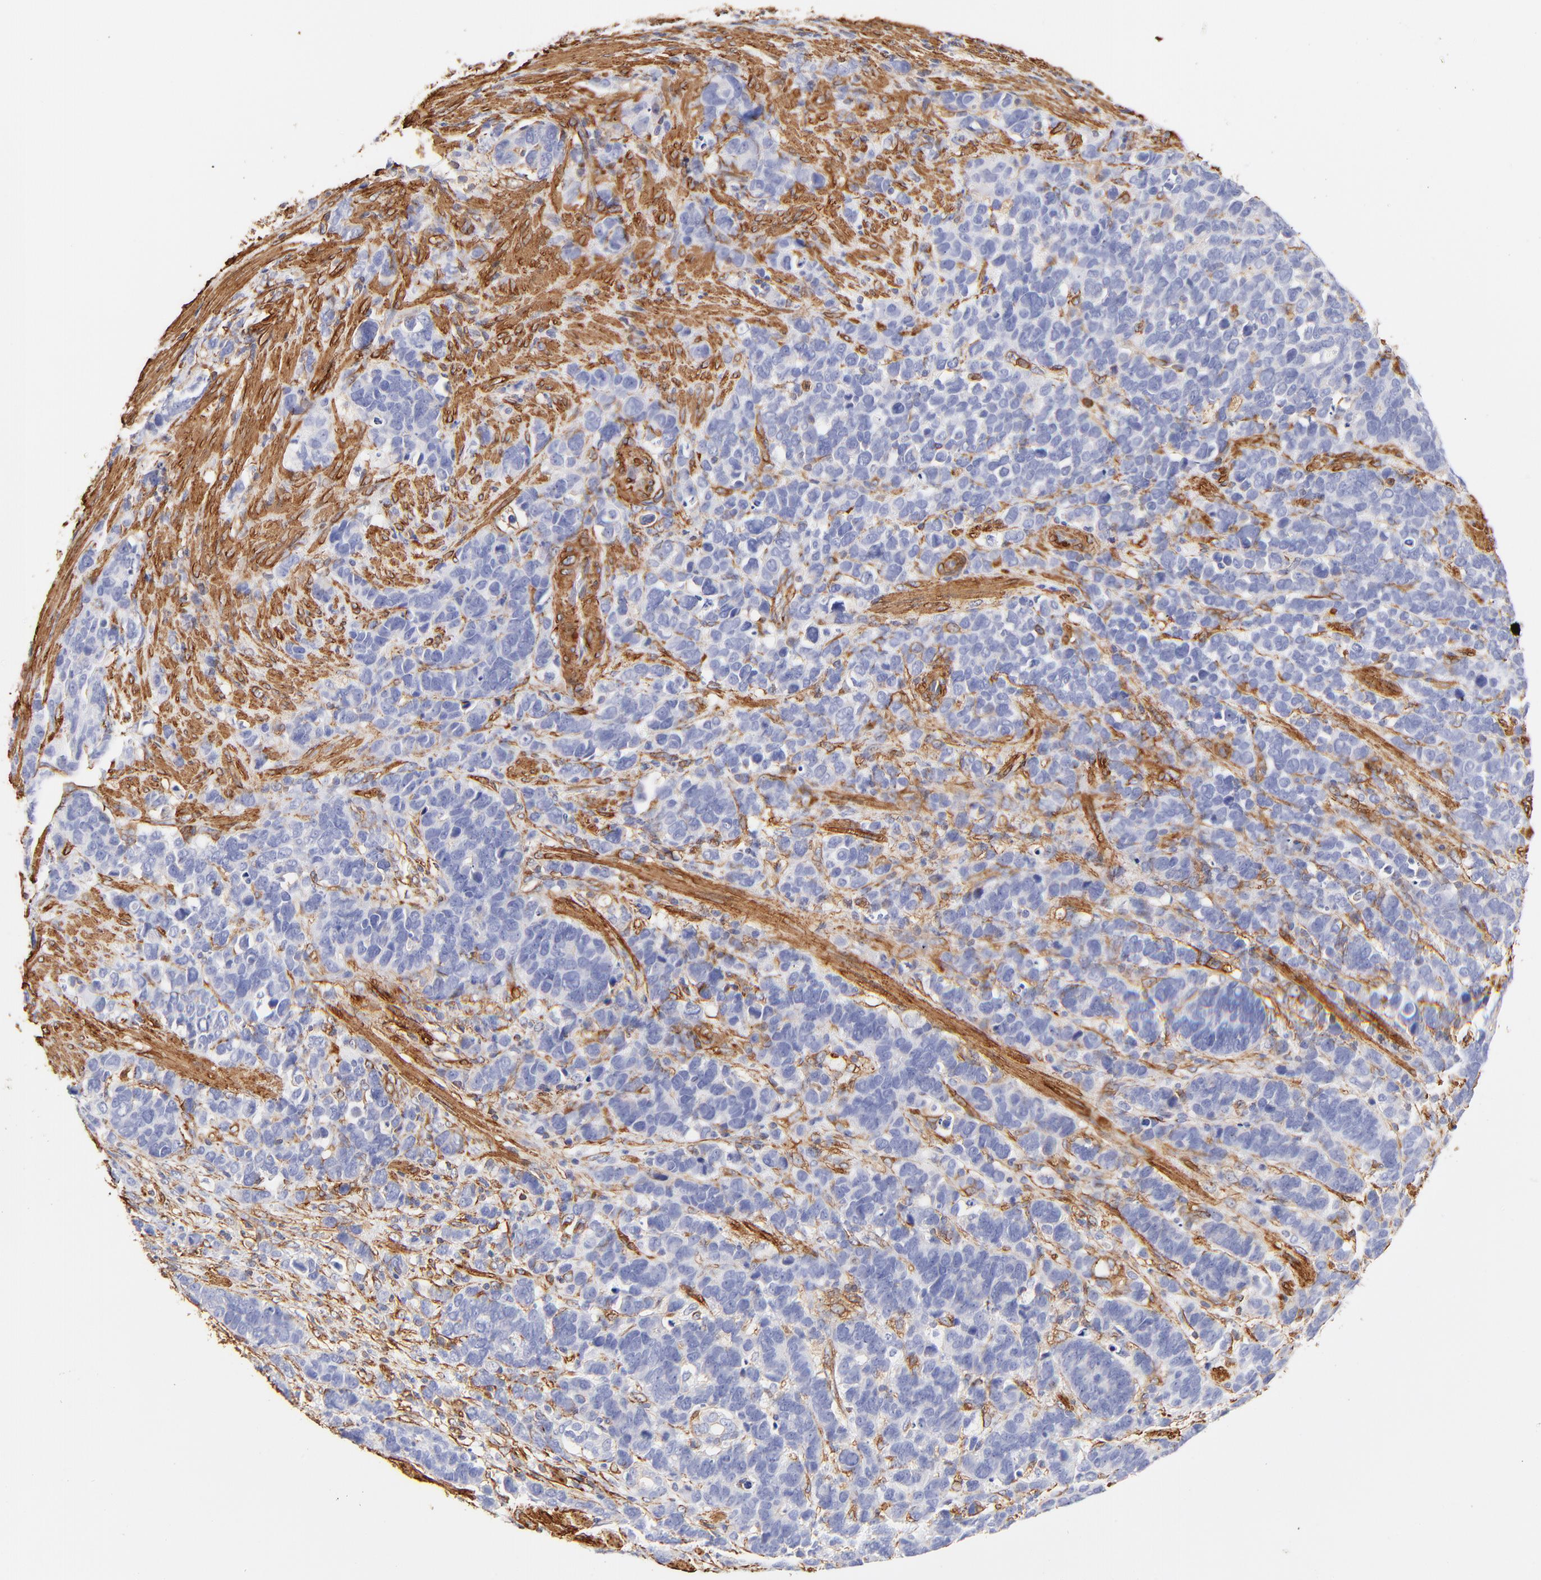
{"staining": {"intensity": "weak", "quantity": "<25%", "location": "cytoplasmic/membranous"}, "tissue": "stomach cancer", "cell_type": "Tumor cells", "image_type": "cancer", "snomed": [{"axis": "morphology", "description": "Adenocarcinoma, NOS"}, {"axis": "topography", "description": "Stomach, upper"}], "caption": "Tumor cells are negative for protein expression in human stomach adenocarcinoma.", "gene": "FLNA", "patient": {"sex": "male", "age": 71}}